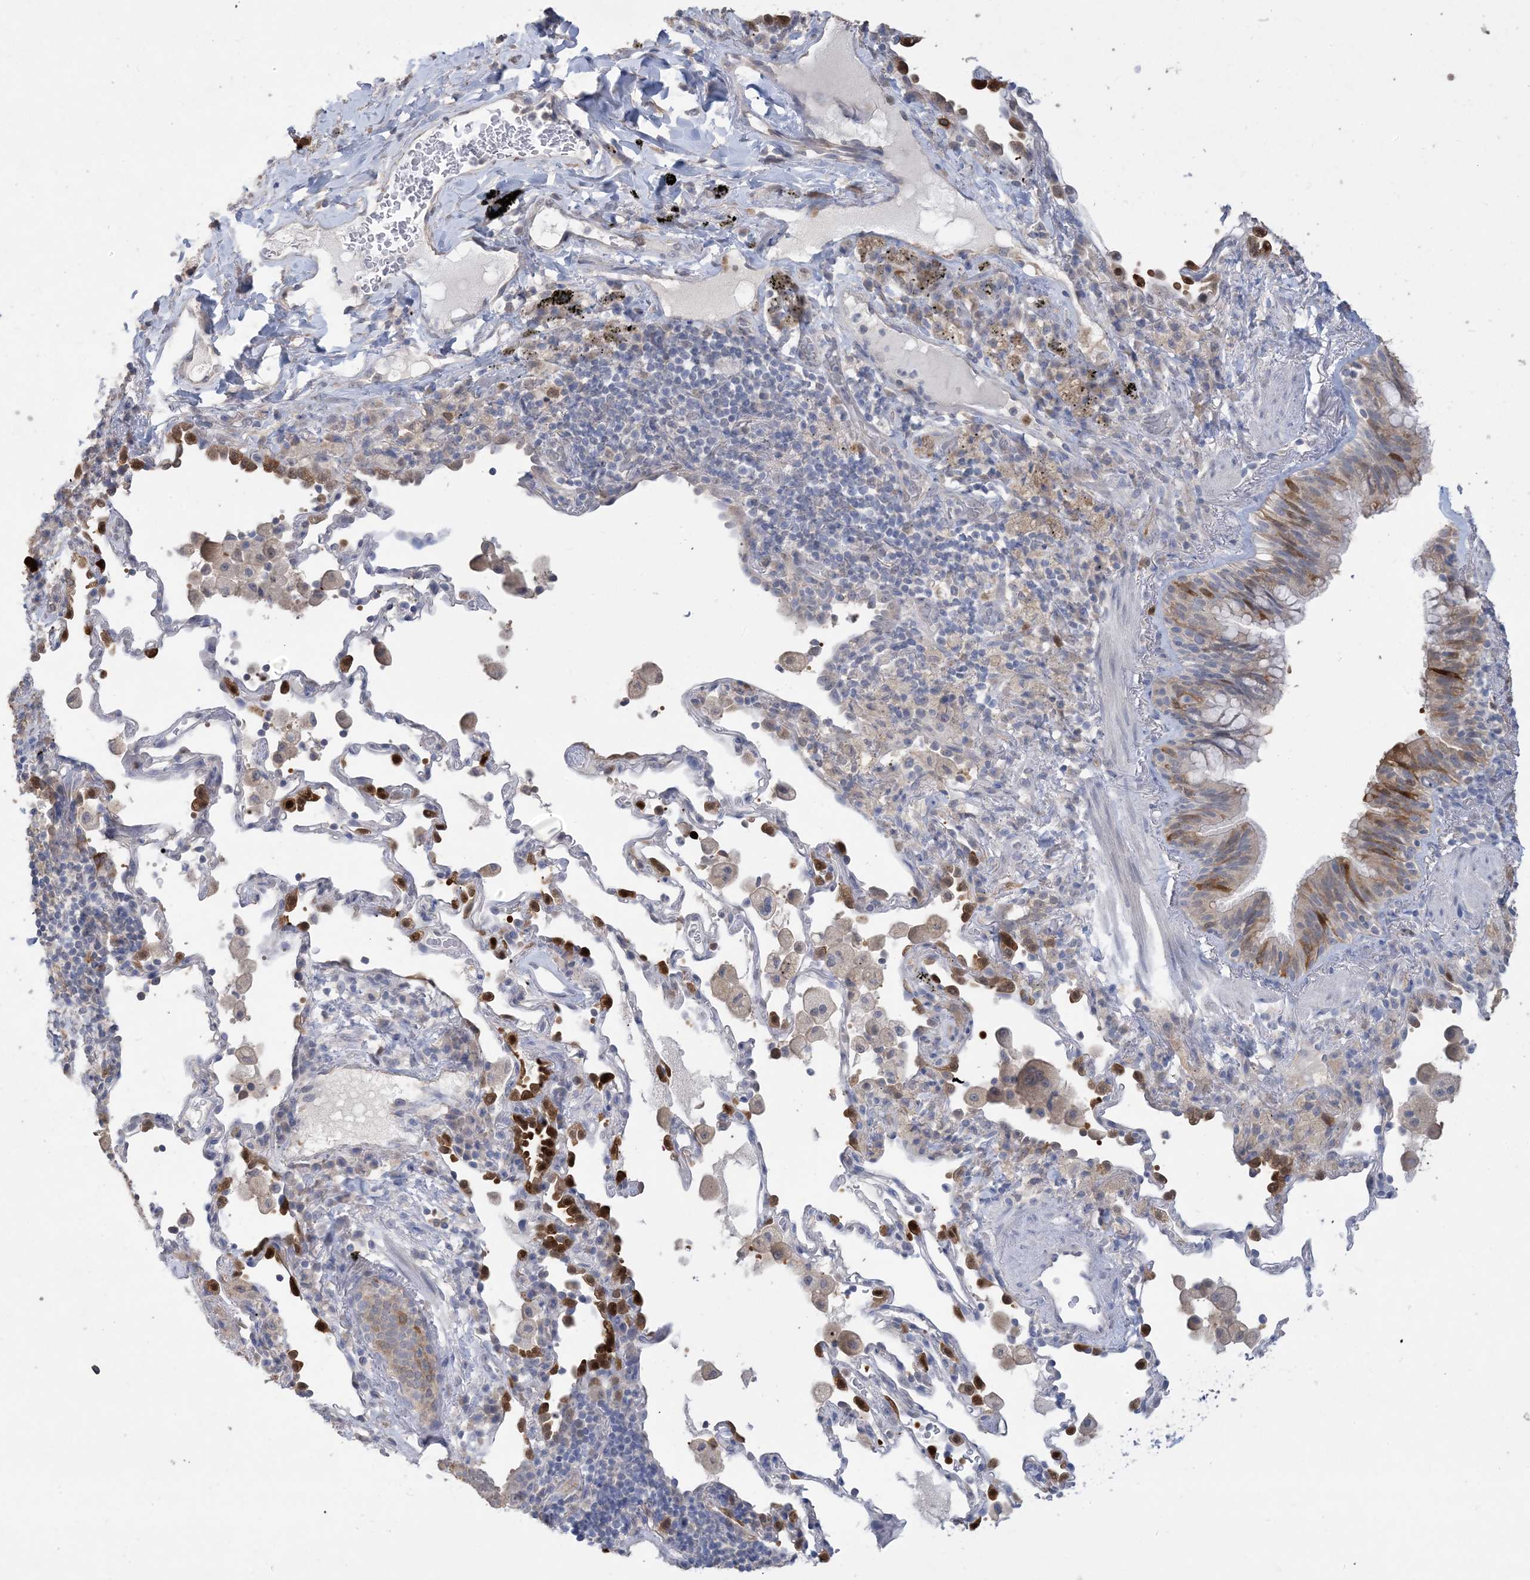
{"staining": {"intensity": "moderate", "quantity": "25%-75%", "location": "cytoplasmic/membranous"}, "tissue": "bronchus", "cell_type": "Respiratory epithelial cells", "image_type": "normal", "snomed": [{"axis": "morphology", "description": "Normal tissue, NOS"}, {"axis": "morphology", "description": "Adenocarcinoma, NOS"}, {"axis": "topography", "description": "Bronchus"}, {"axis": "topography", "description": "Lung"}], "caption": "Immunohistochemistry of unremarkable human bronchus exhibits medium levels of moderate cytoplasmic/membranous staining in approximately 25%-75% of respiratory epithelial cells. Nuclei are stained in blue.", "gene": "HMGCS1", "patient": {"sex": "male", "age": 54}}